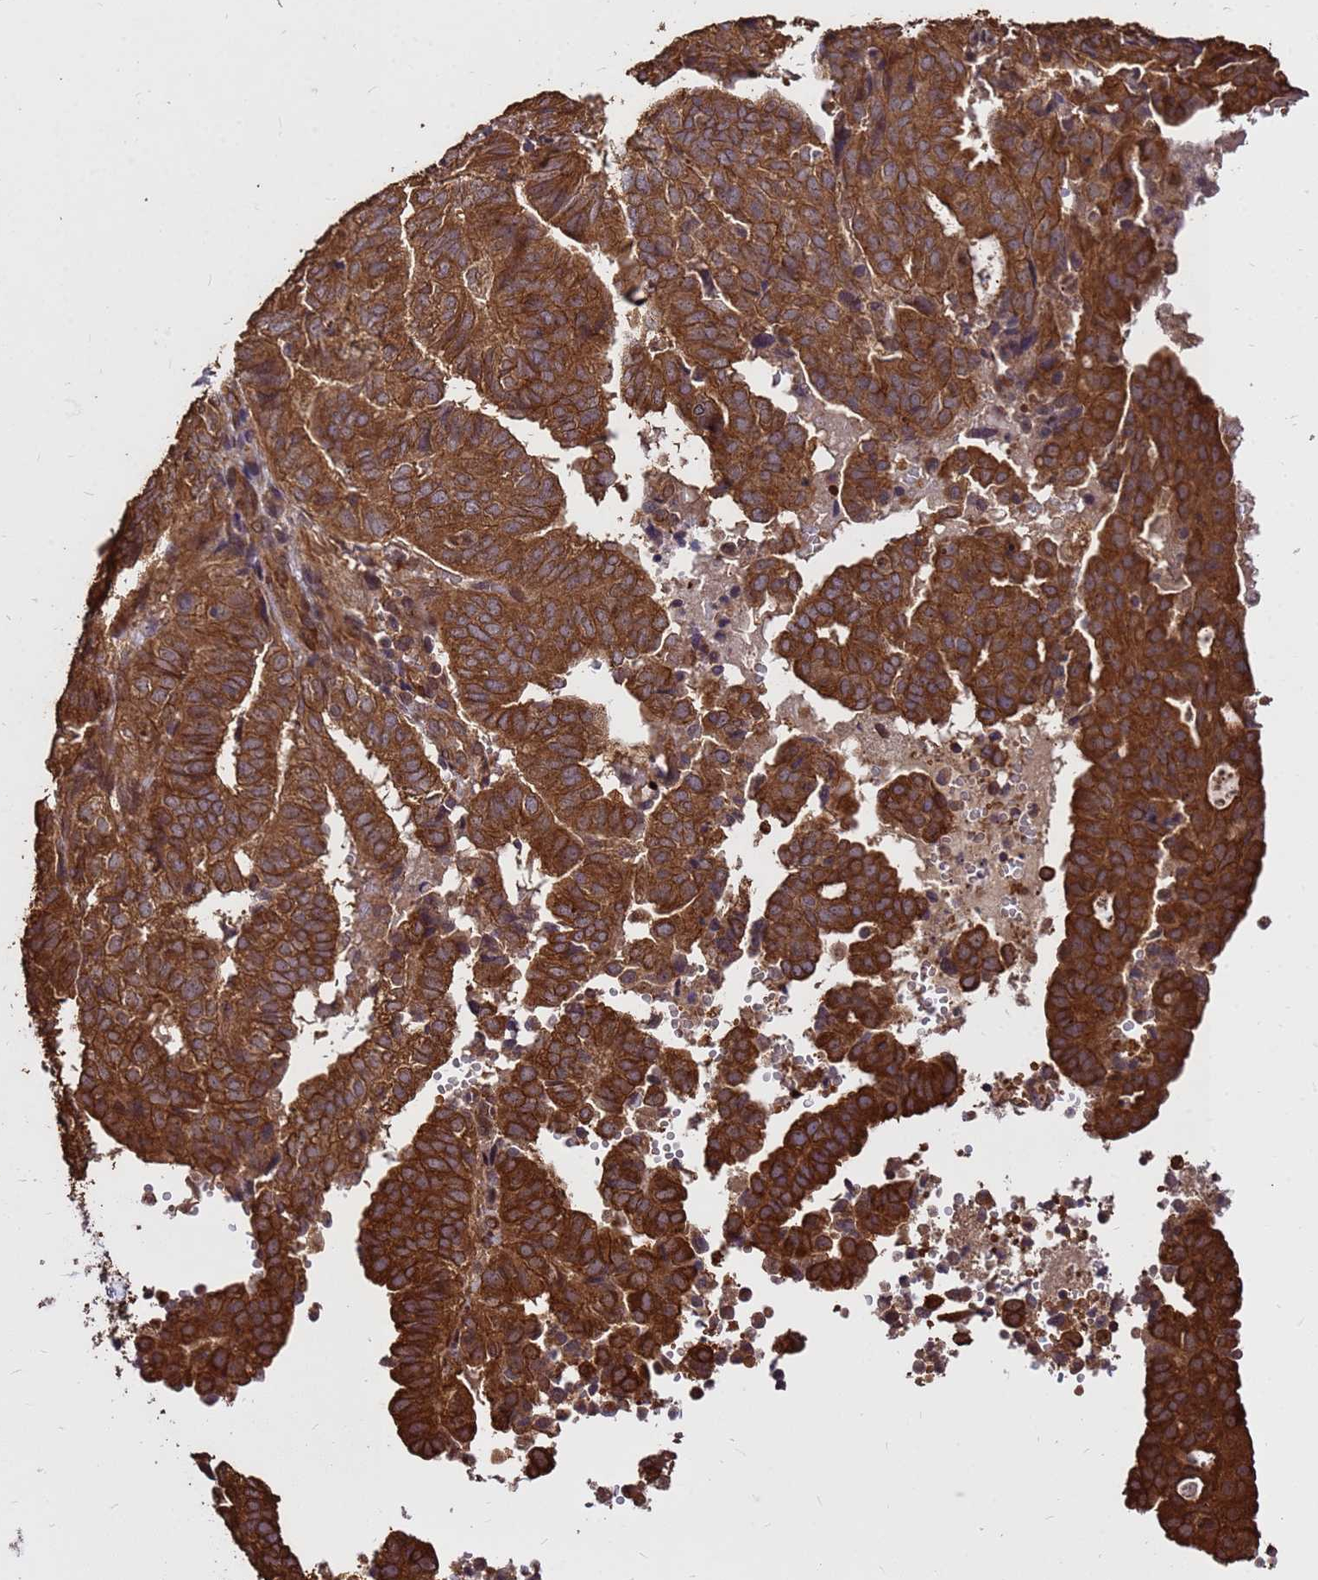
{"staining": {"intensity": "strong", "quantity": ">75%", "location": "cytoplasmic/membranous"}, "tissue": "endometrial cancer", "cell_type": "Tumor cells", "image_type": "cancer", "snomed": [{"axis": "morphology", "description": "Adenocarcinoma, NOS"}, {"axis": "topography", "description": "Uterus"}], "caption": "Brown immunohistochemical staining in endometrial adenocarcinoma reveals strong cytoplasmic/membranous staining in approximately >75% of tumor cells.", "gene": "ZNF618", "patient": {"sex": "female", "age": 77}}